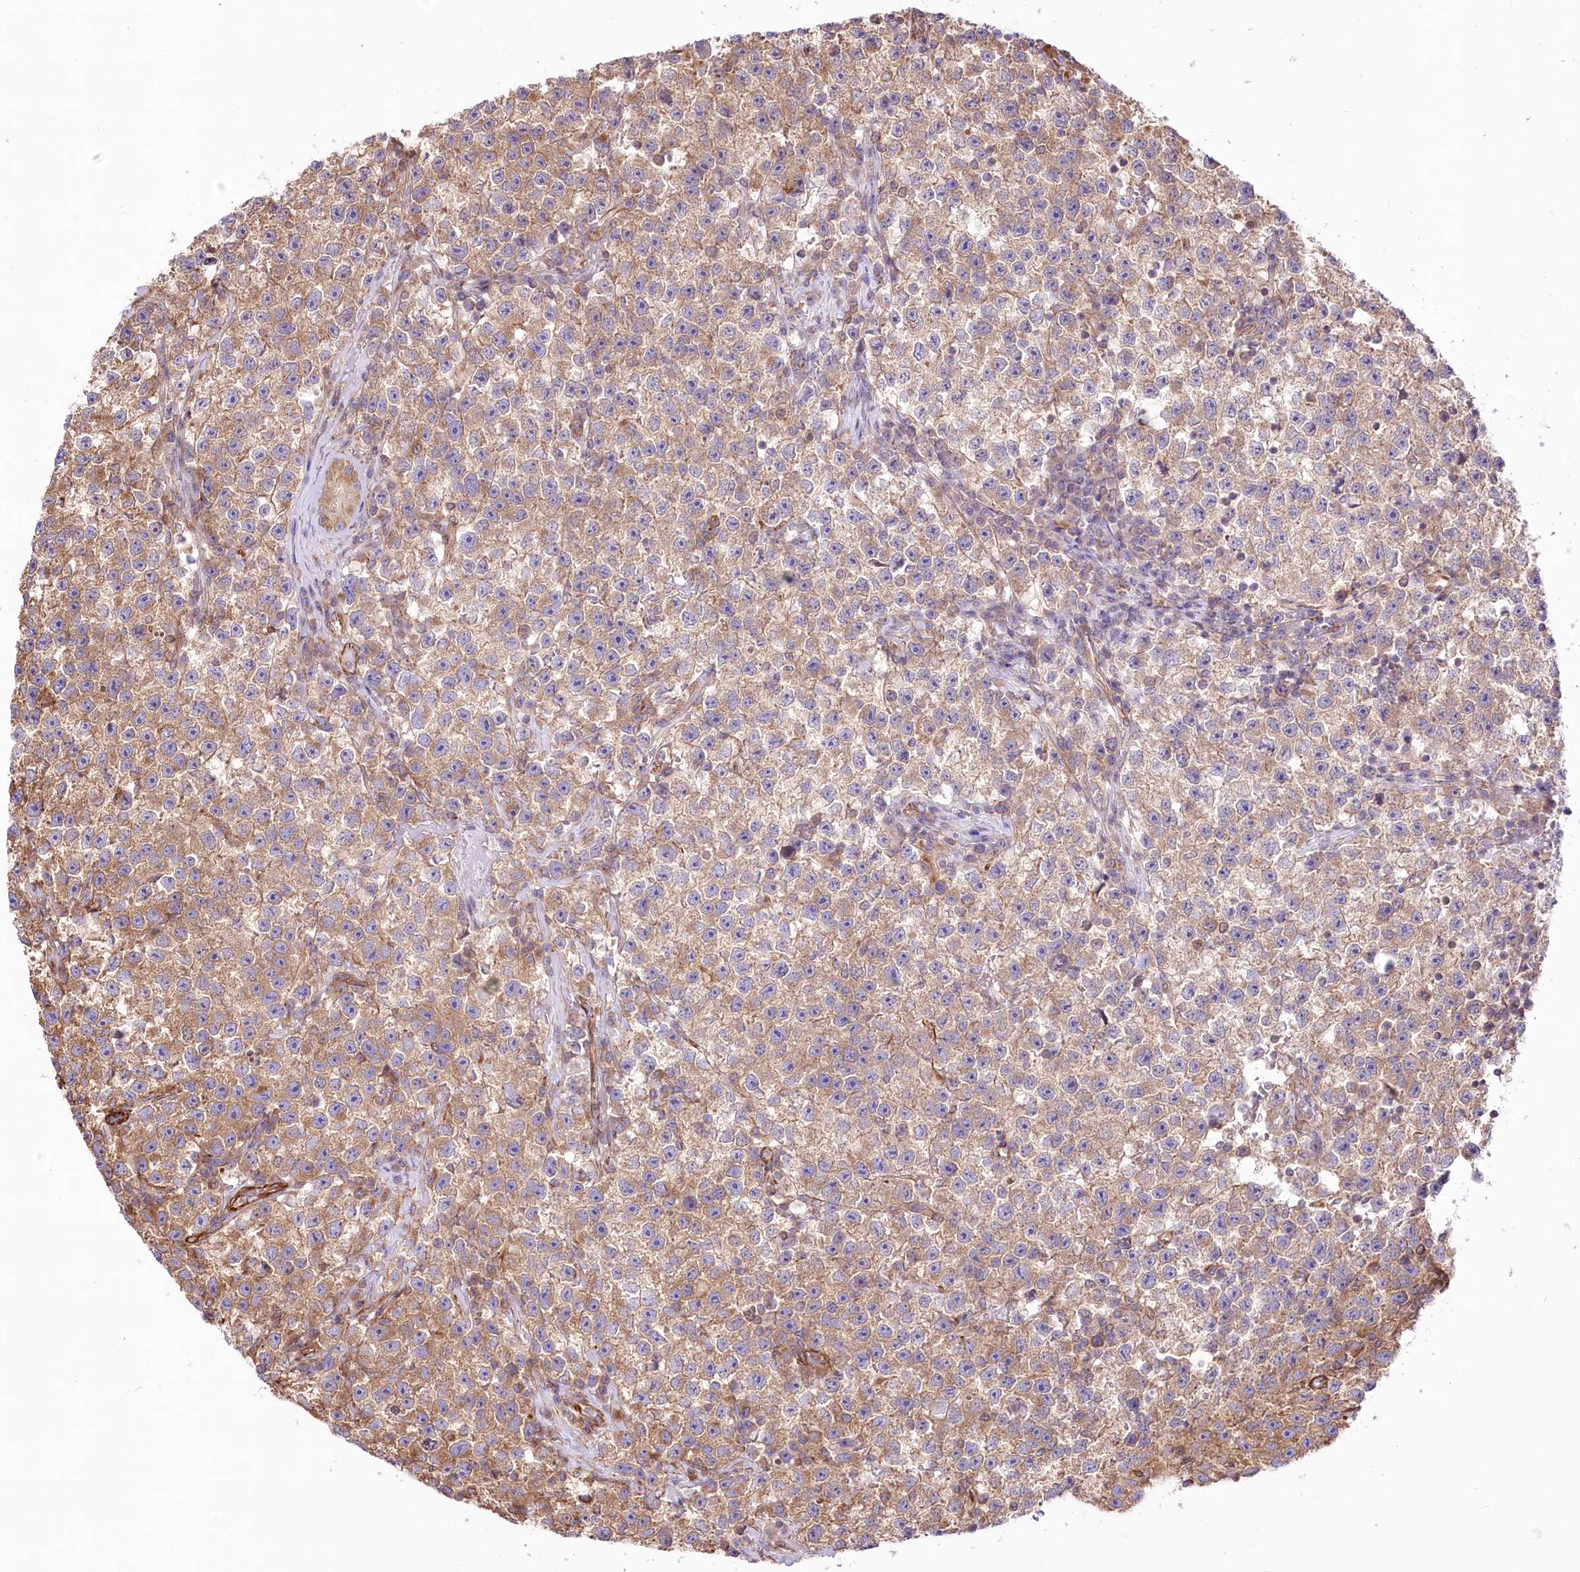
{"staining": {"intensity": "moderate", "quantity": "25%-75%", "location": "cytoplasmic/membranous"}, "tissue": "testis cancer", "cell_type": "Tumor cells", "image_type": "cancer", "snomed": [{"axis": "morphology", "description": "Seminoma, NOS"}, {"axis": "topography", "description": "Testis"}], "caption": "Immunohistochemical staining of human testis seminoma shows medium levels of moderate cytoplasmic/membranous staining in about 25%-75% of tumor cells. (Brightfield microscopy of DAB IHC at high magnification).", "gene": "TTC1", "patient": {"sex": "male", "age": 22}}